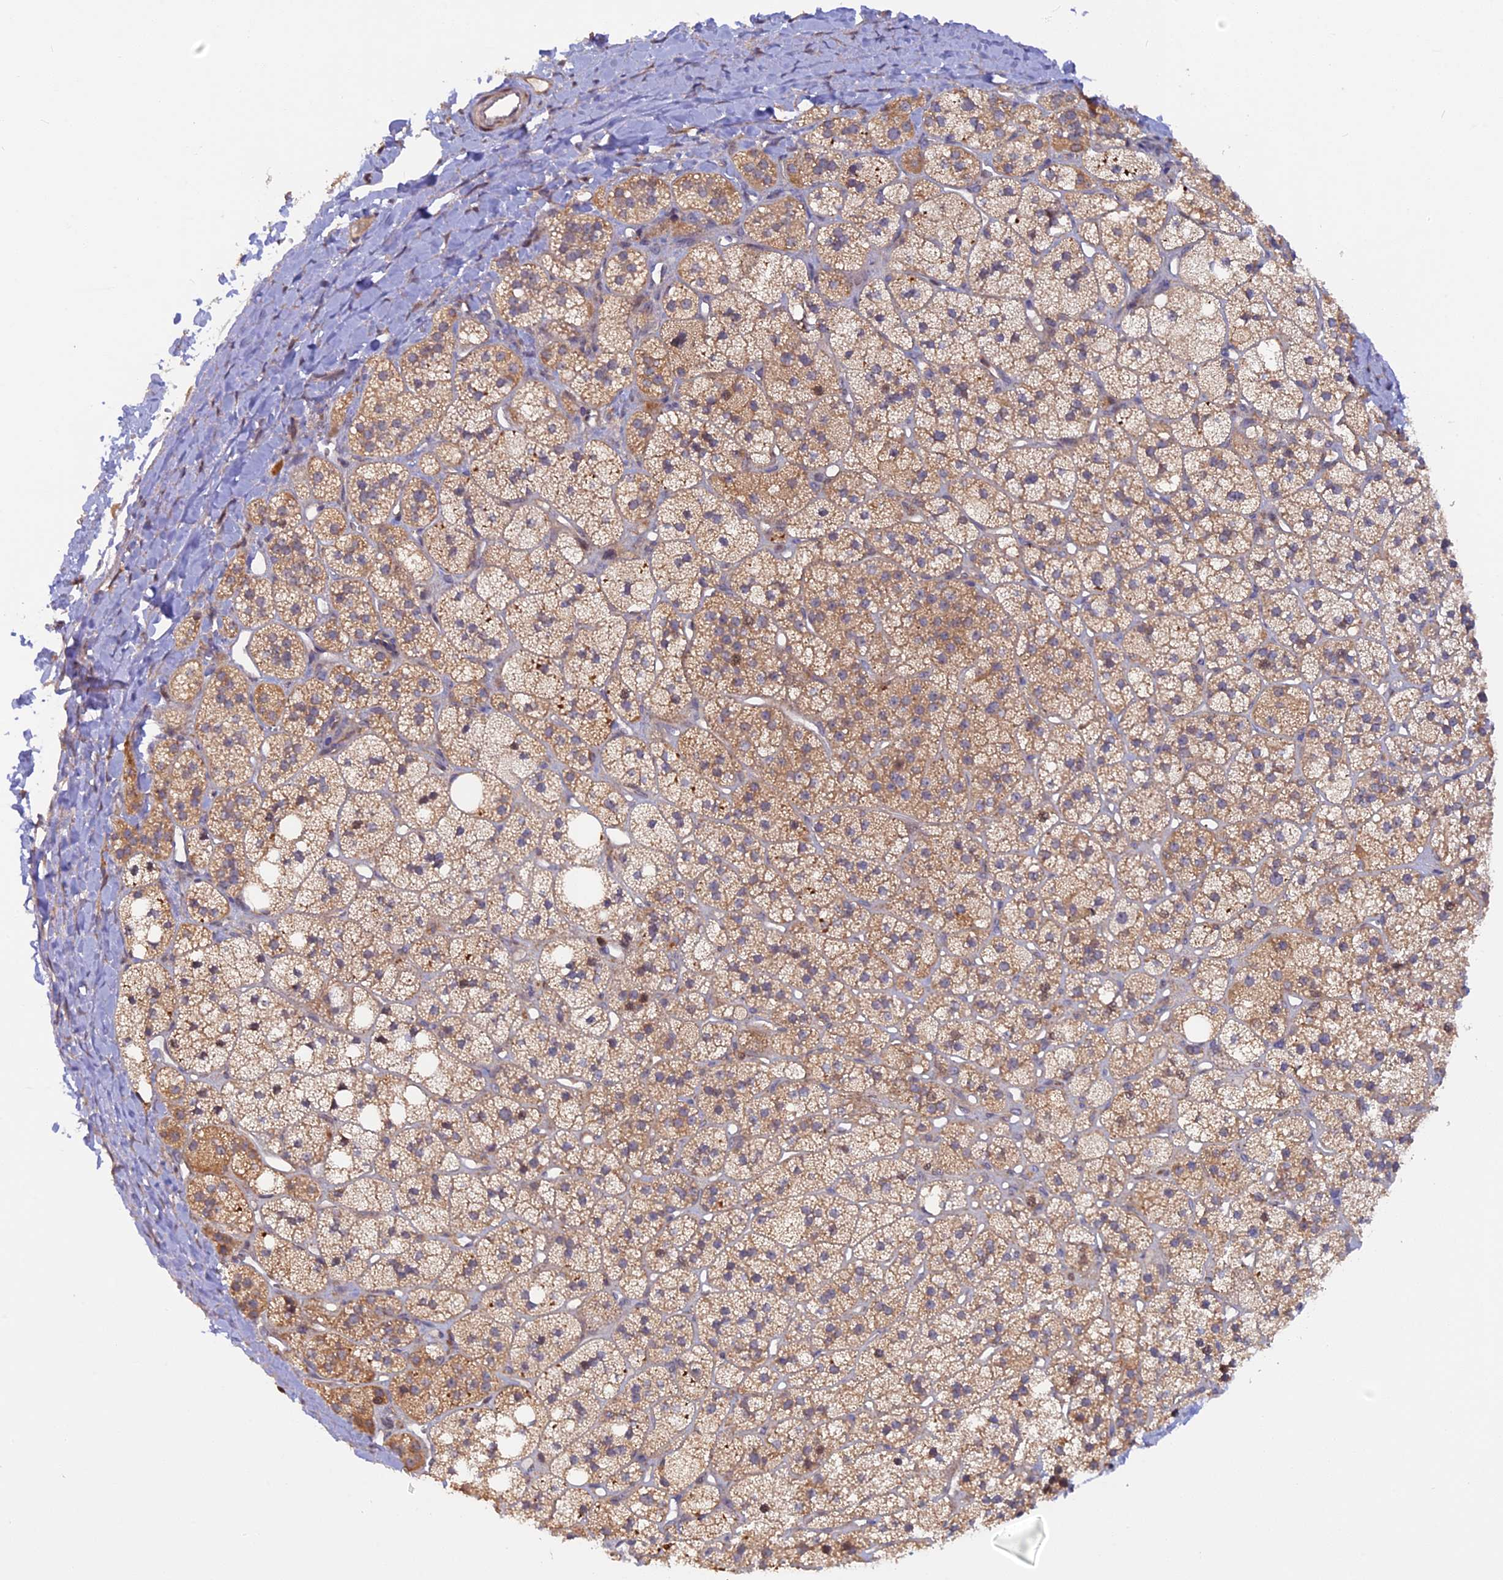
{"staining": {"intensity": "moderate", "quantity": ">75%", "location": "cytoplasmic/membranous"}, "tissue": "adrenal gland", "cell_type": "Glandular cells", "image_type": "normal", "snomed": [{"axis": "morphology", "description": "Normal tissue, NOS"}, {"axis": "topography", "description": "Adrenal gland"}], "caption": "Protein positivity by IHC exhibits moderate cytoplasmic/membranous staining in approximately >75% of glandular cells in unremarkable adrenal gland. The protein is stained brown, and the nuclei are stained in blue (DAB IHC with brightfield microscopy, high magnification).", "gene": "FERMT1", "patient": {"sex": "male", "age": 61}}